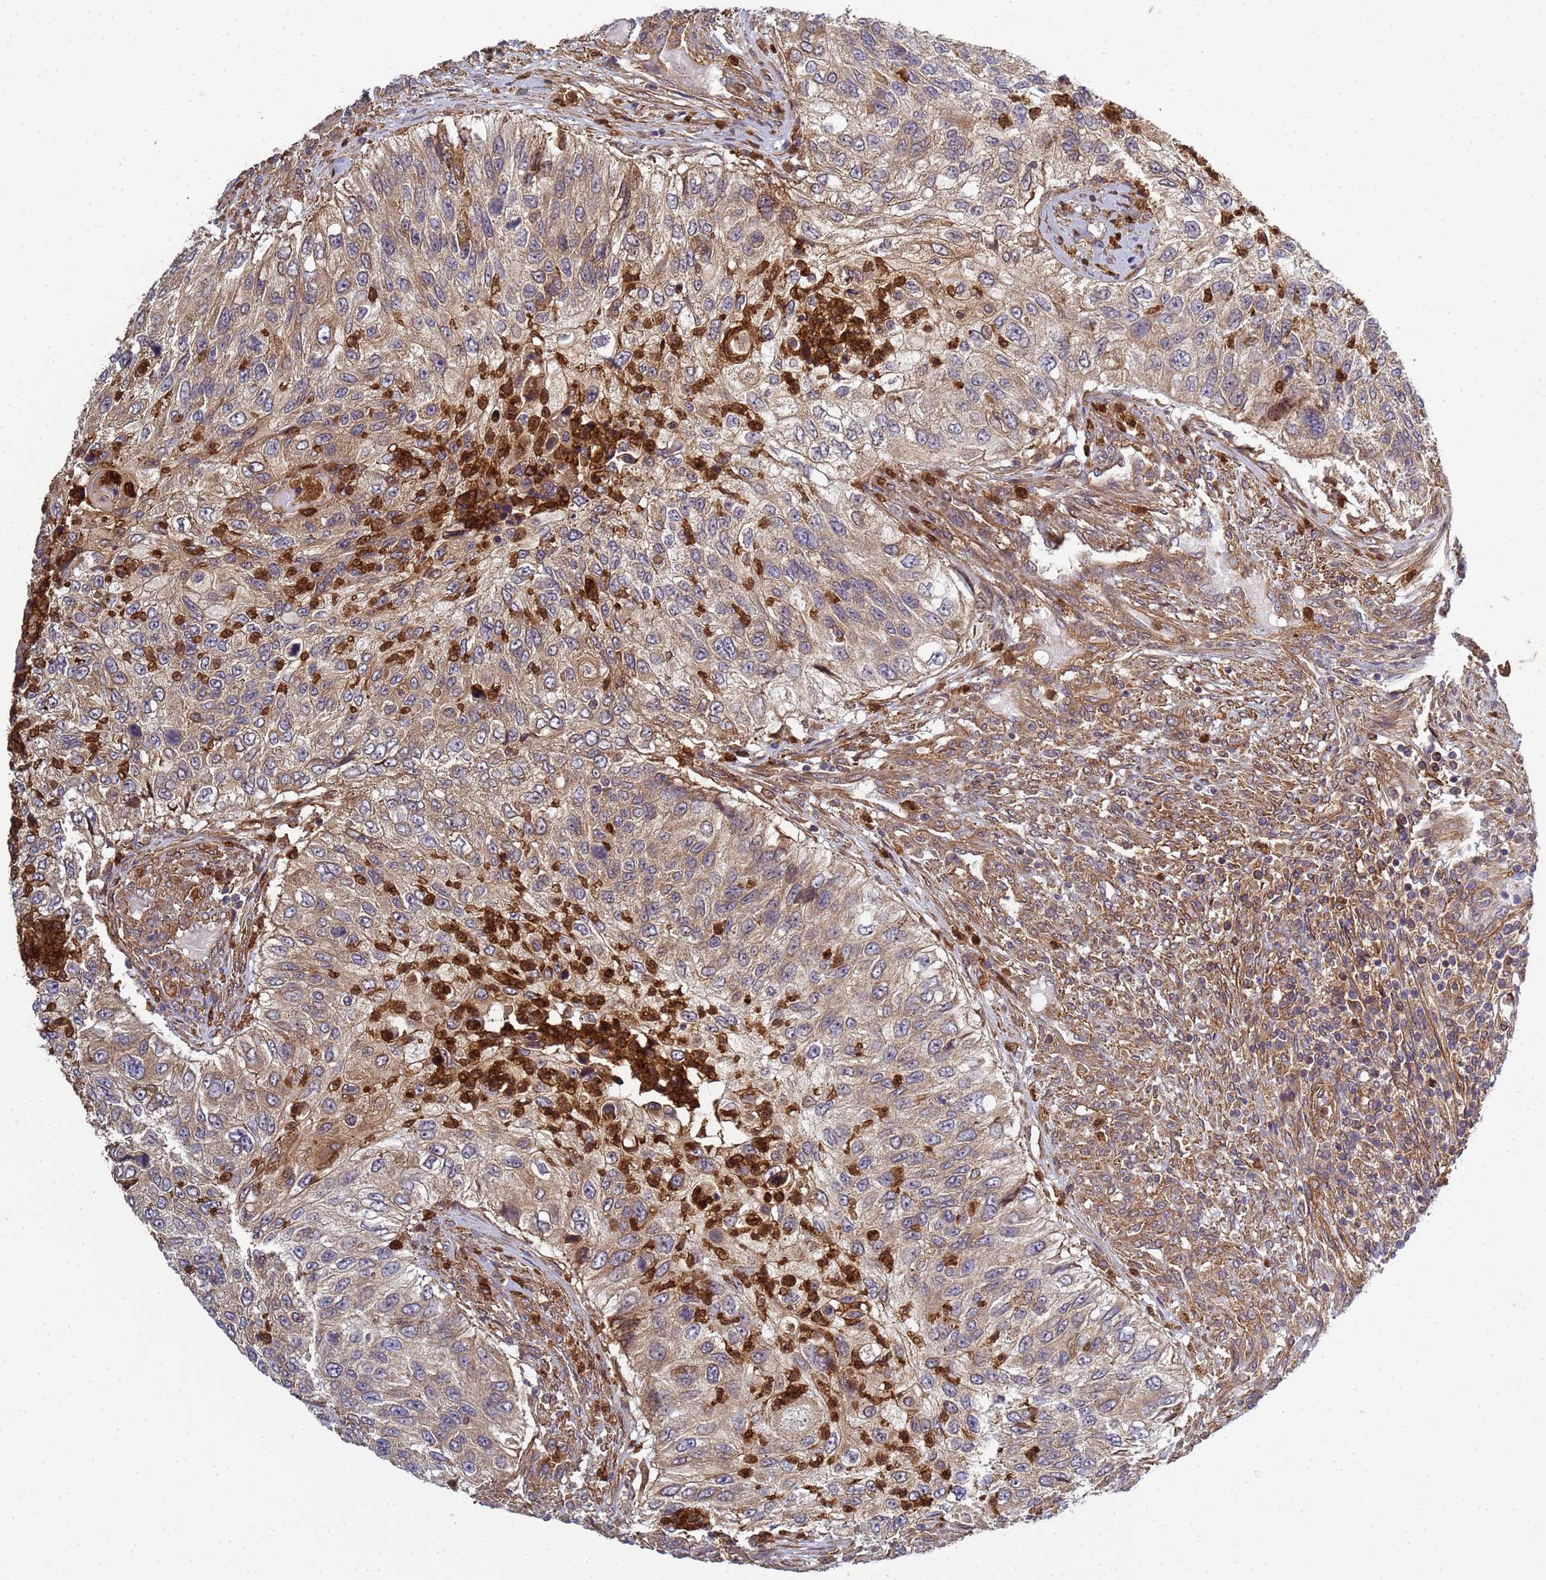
{"staining": {"intensity": "moderate", "quantity": "25%-75%", "location": "cytoplasmic/membranous"}, "tissue": "urothelial cancer", "cell_type": "Tumor cells", "image_type": "cancer", "snomed": [{"axis": "morphology", "description": "Urothelial carcinoma, High grade"}, {"axis": "topography", "description": "Urinary bladder"}], "caption": "Protein expression analysis of human urothelial cancer reveals moderate cytoplasmic/membranous expression in about 25%-75% of tumor cells. (DAB IHC, brown staining for protein, blue staining for nuclei).", "gene": "C8orf34", "patient": {"sex": "female", "age": 60}}